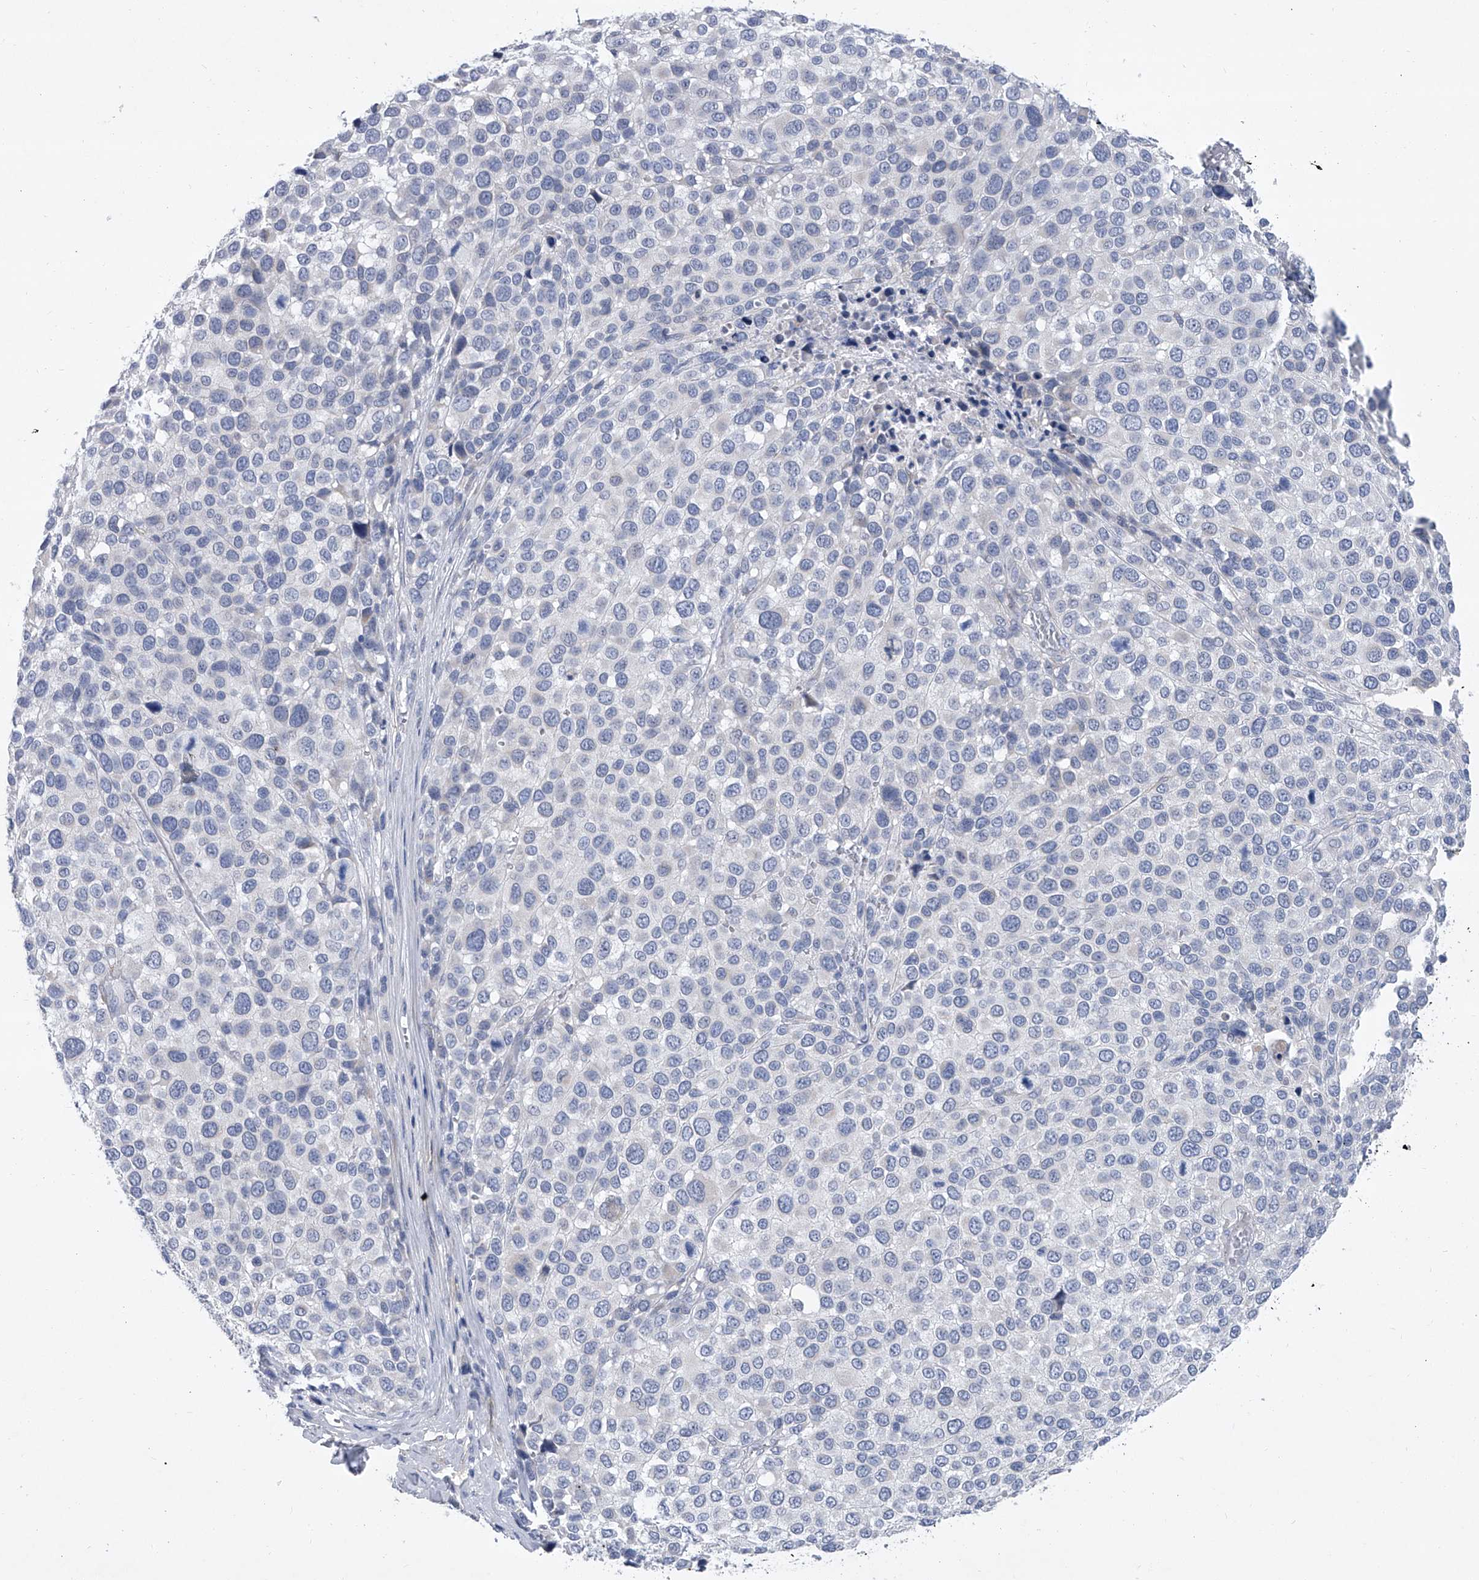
{"staining": {"intensity": "negative", "quantity": "none", "location": "none"}, "tissue": "melanoma", "cell_type": "Tumor cells", "image_type": "cancer", "snomed": [{"axis": "morphology", "description": "Malignant melanoma, NOS"}, {"axis": "topography", "description": "Skin of trunk"}], "caption": "Immunohistochemistry image of neoplastic tissue: human melanoma stained with DAB displays no significant protein expression in tumor cells.", "gene": "ALG14", "patient": {"sex": "male", "age": 71}}